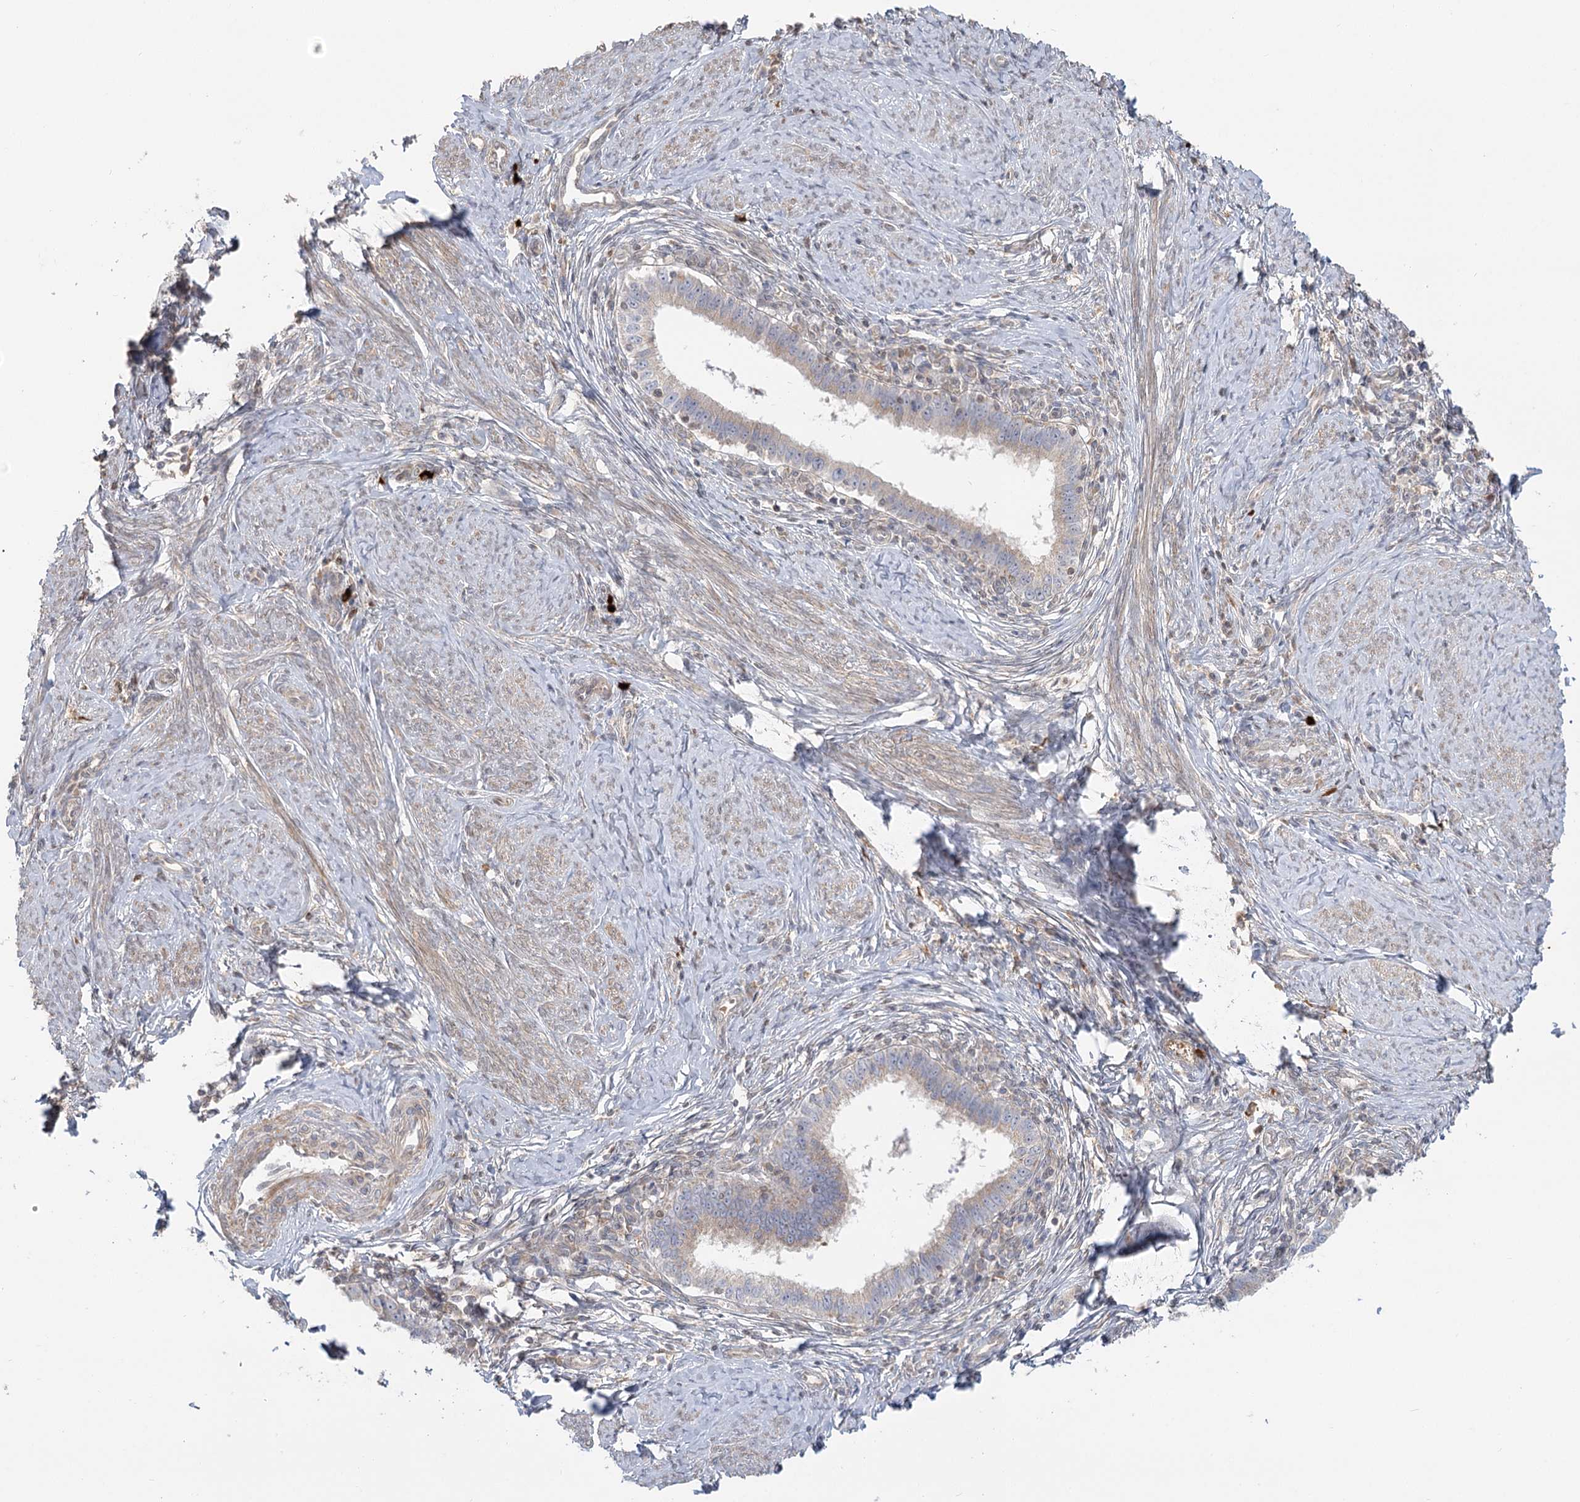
{"staining": {"intensity": "weak", "quantity": "<25%", "location": "cytoplasmic/membranous"}, "tissue": "cervical cancer", "cell_type": "Tumor cells", "image_type": "cancer", "snomed": [{"axis": "morphology", "description": "Adenocarcinoma, NOS"}, {"axis": "topography", "description": "Cervix"}], "caption": "A histopathology image of adenocarcinoma (cervical) stained for a protein demonstrates no brown staining in tumor cells.", "gene": "MTMR3", "patient": {"sex": "female", "age": 36}}